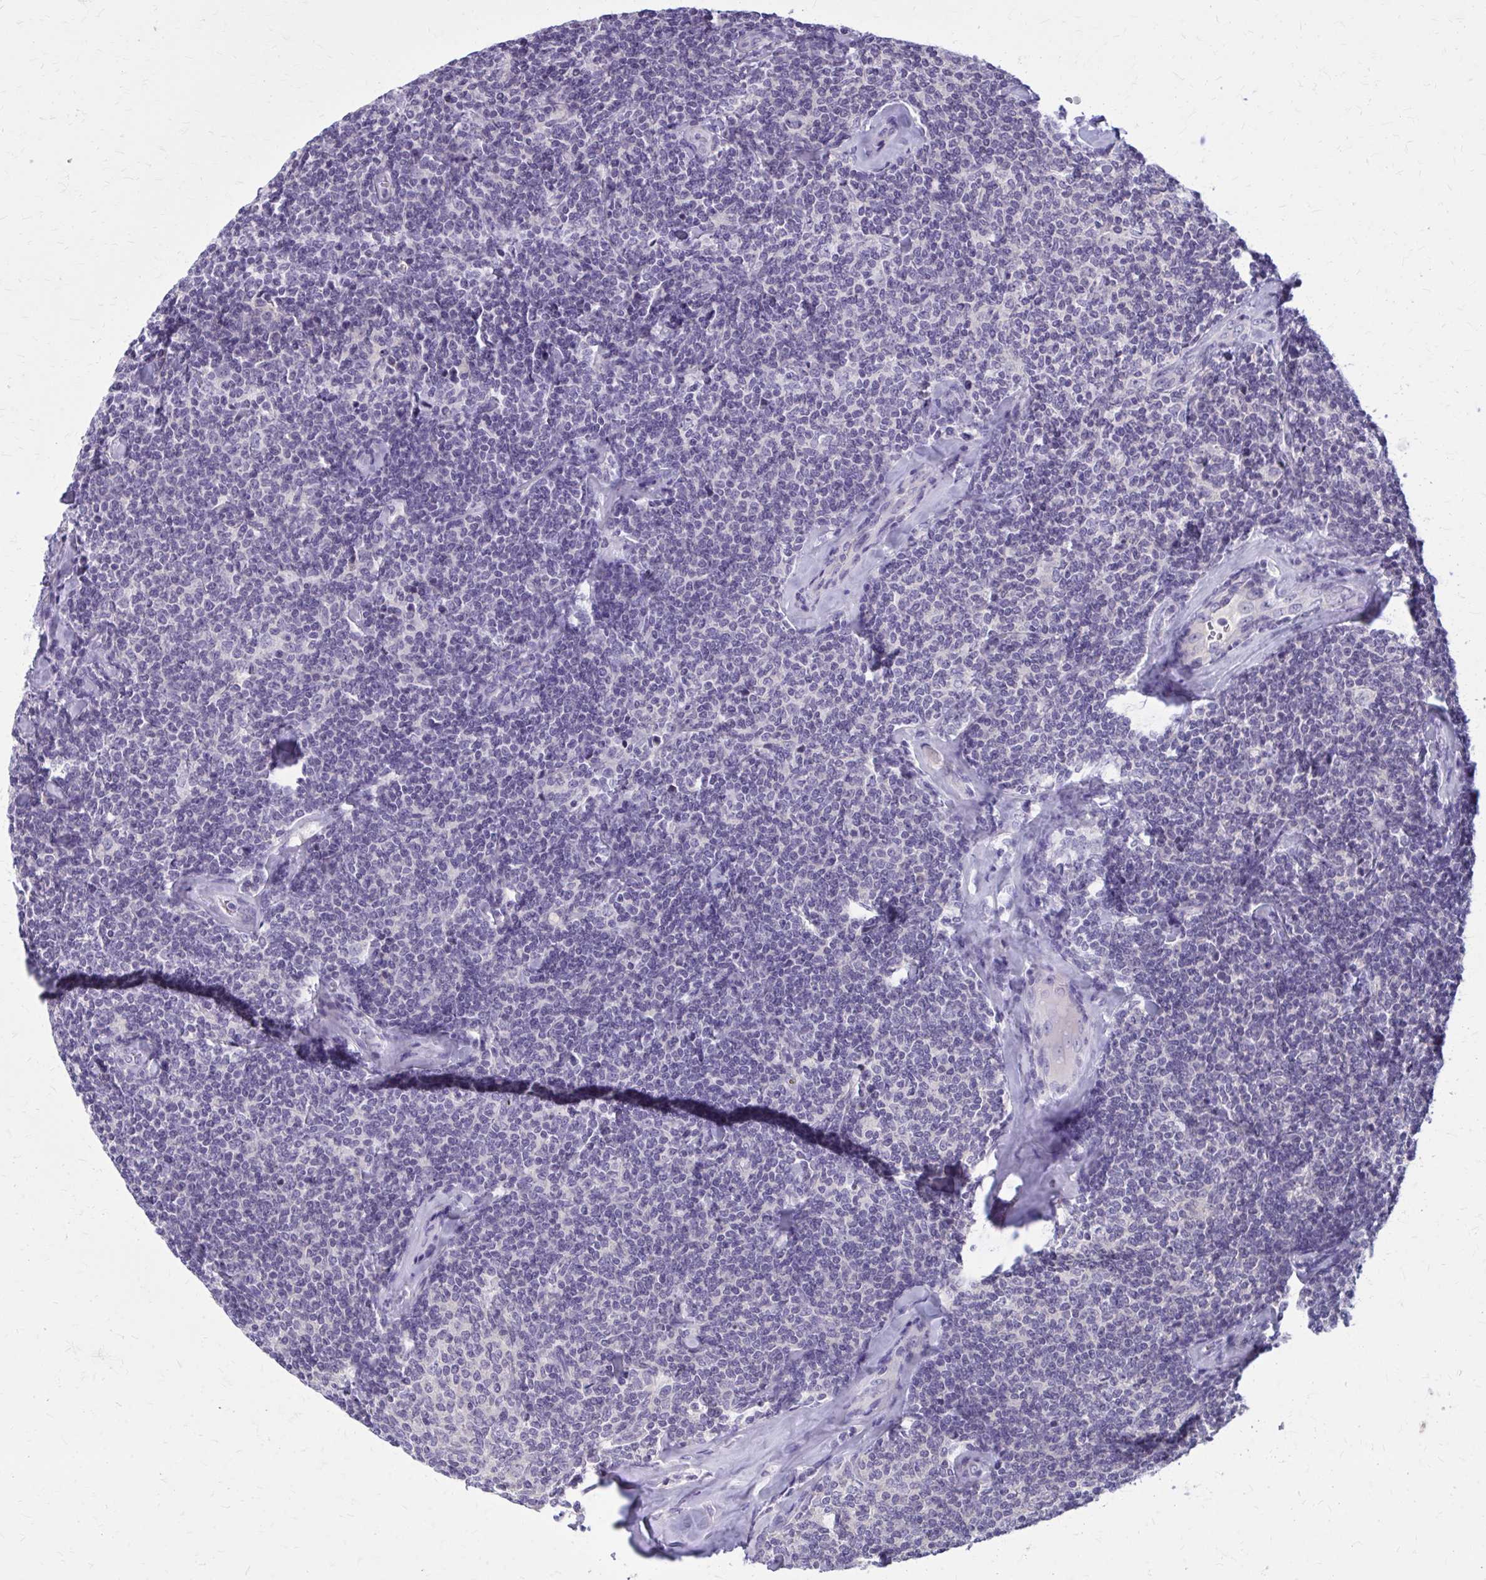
{"staining": {"intensity": "negative", "quantity": "none", "location": "none"}, "tissue": "lymphoma", "cell_type": "Tumor cells", "image_type": "cancer", "snomed": [{"axis": "morphology", "description": "Malignant lymphoma, non-Hodgkin's type, Low grade"}, {"axis": "topography", "description": "Lymph node"}], "caption": "Lymphoma was stained to show a protein in brown. There is no significant expression in tumor cells.", "gene": "OR4A47", "patient": {"sex": "female", "age": 56}}